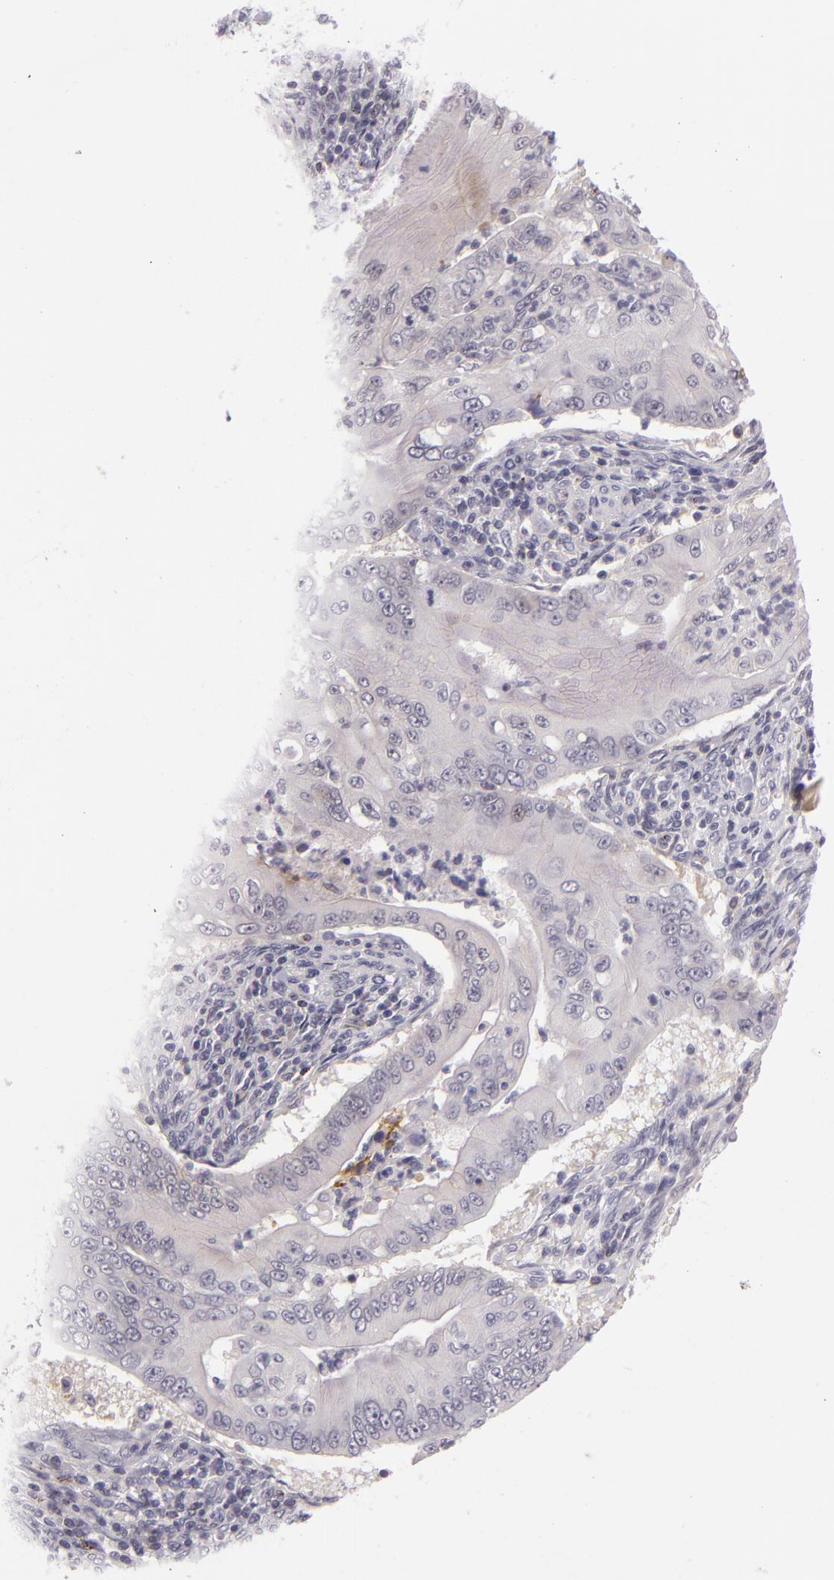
{"staining": {"intensity": "negative", "quantity": "none", "location": "none"}, "tissue": "pancreatic cancer", "cell_type": "Tumor cells", "image_type": "cancer", "snomed": [{"axis": "morphology", "description": "Adenocarcinoma, NOS"}, {"axis": "topography", "description": "Pancreas"}], "caption": "Tumor cells are negative for brown protein staining in pancreatic adenocarcinoma.", "gene": "CTNNB1", "patient": {"sex": "male", "age": 62}}